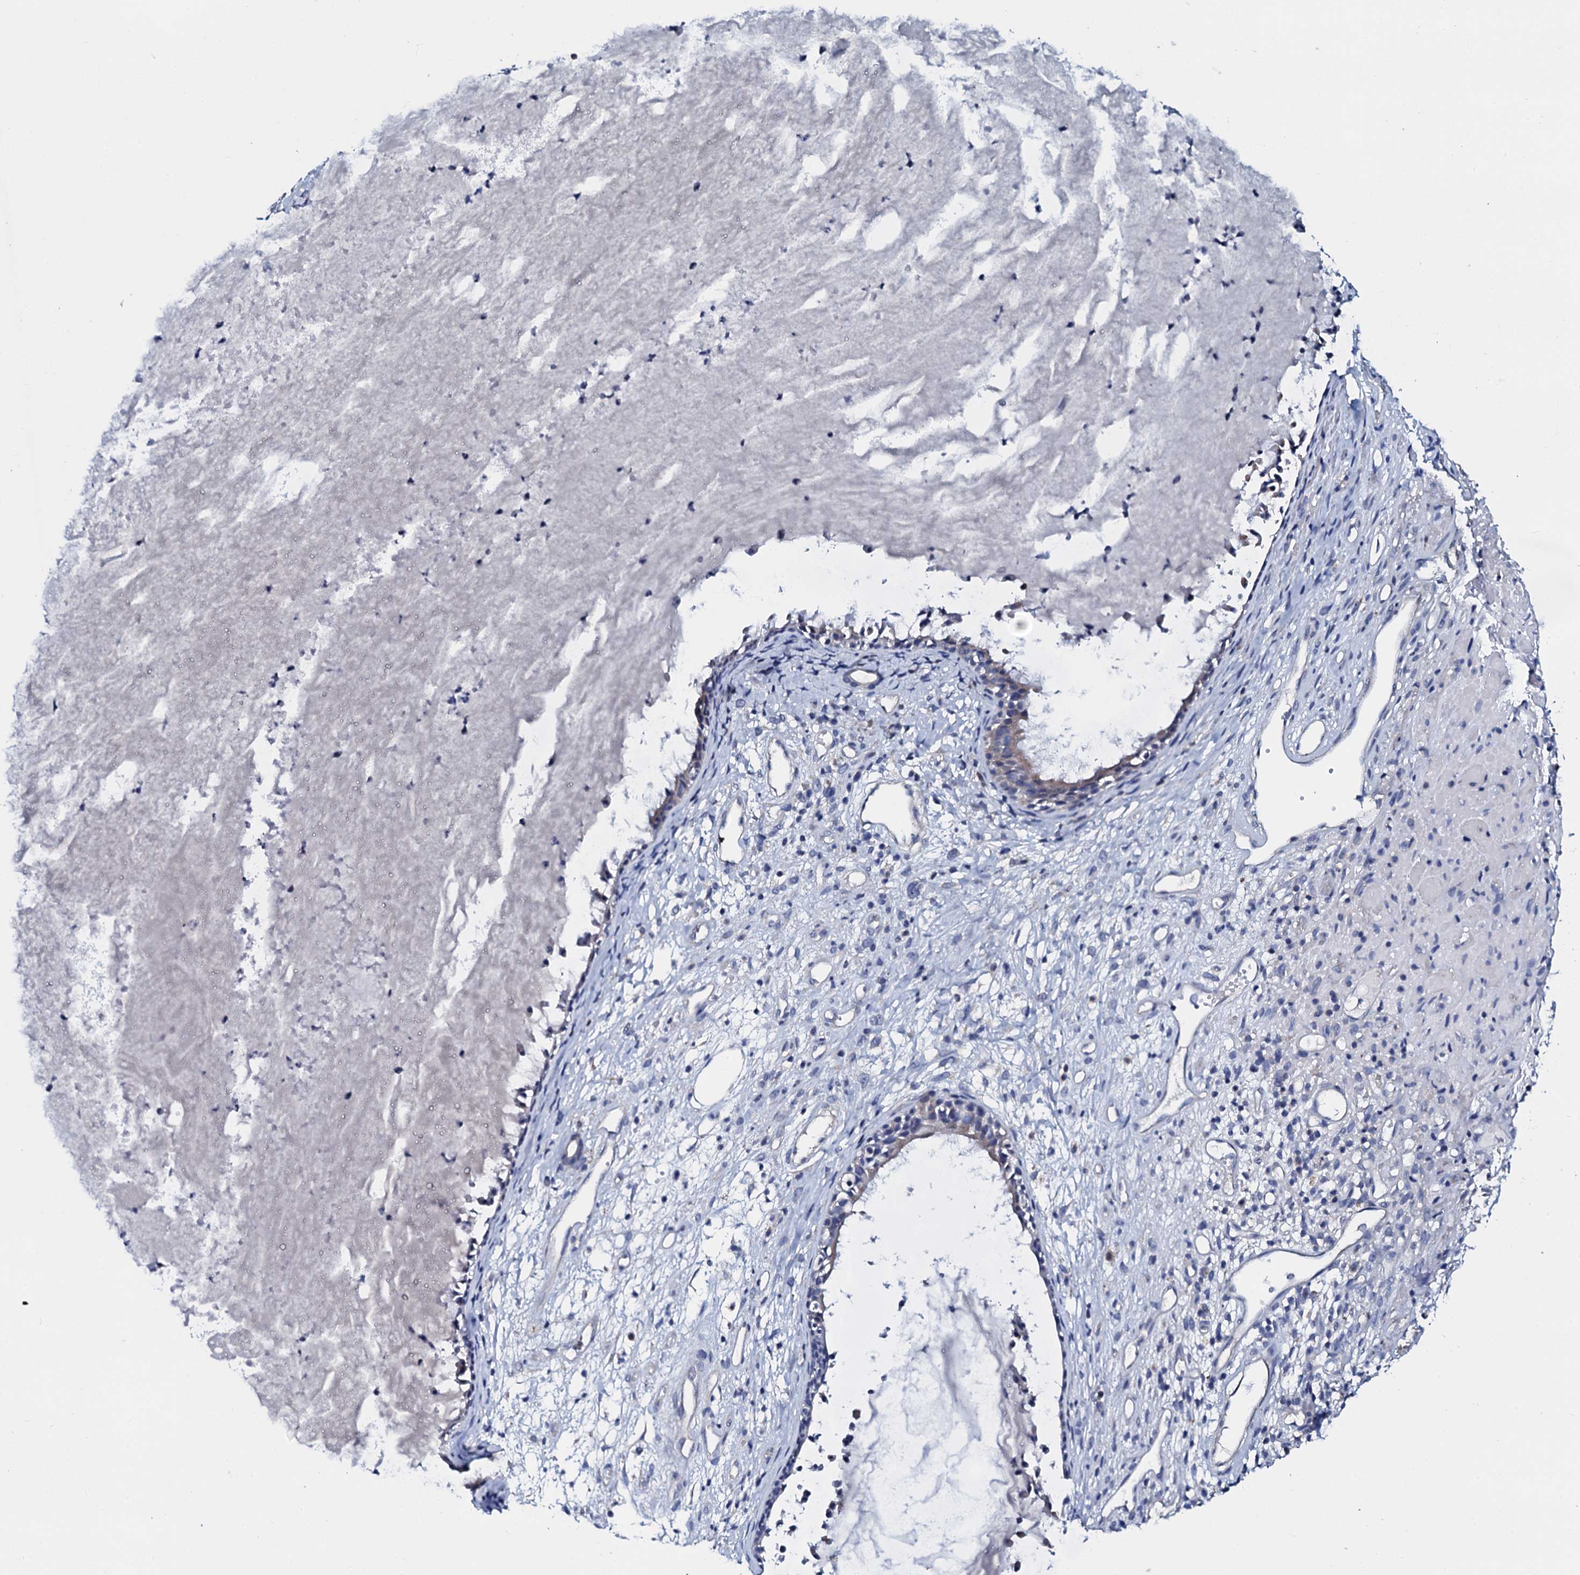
{"staining": {"intensity": "weak", "quantity": "<25%", "location": "cytoplasmic/membranous"}, "tissue": "nasopharynx", "cell_type": "Respiratory epithelial cells", "image_type": "normal", "snomed": [{"axis": "morphology", "description": "Normal tissue, NOS"}, {"axis": "topography", "description": "Nasopharynx"}], "caption": "IHC micrograph of benign nasopharynx stained for a protein (brown), which exhibits no positivity in respiratory epithelial cells.", "gene": "SLC37A4", "patient": {"sex": "male", "age": 22}}